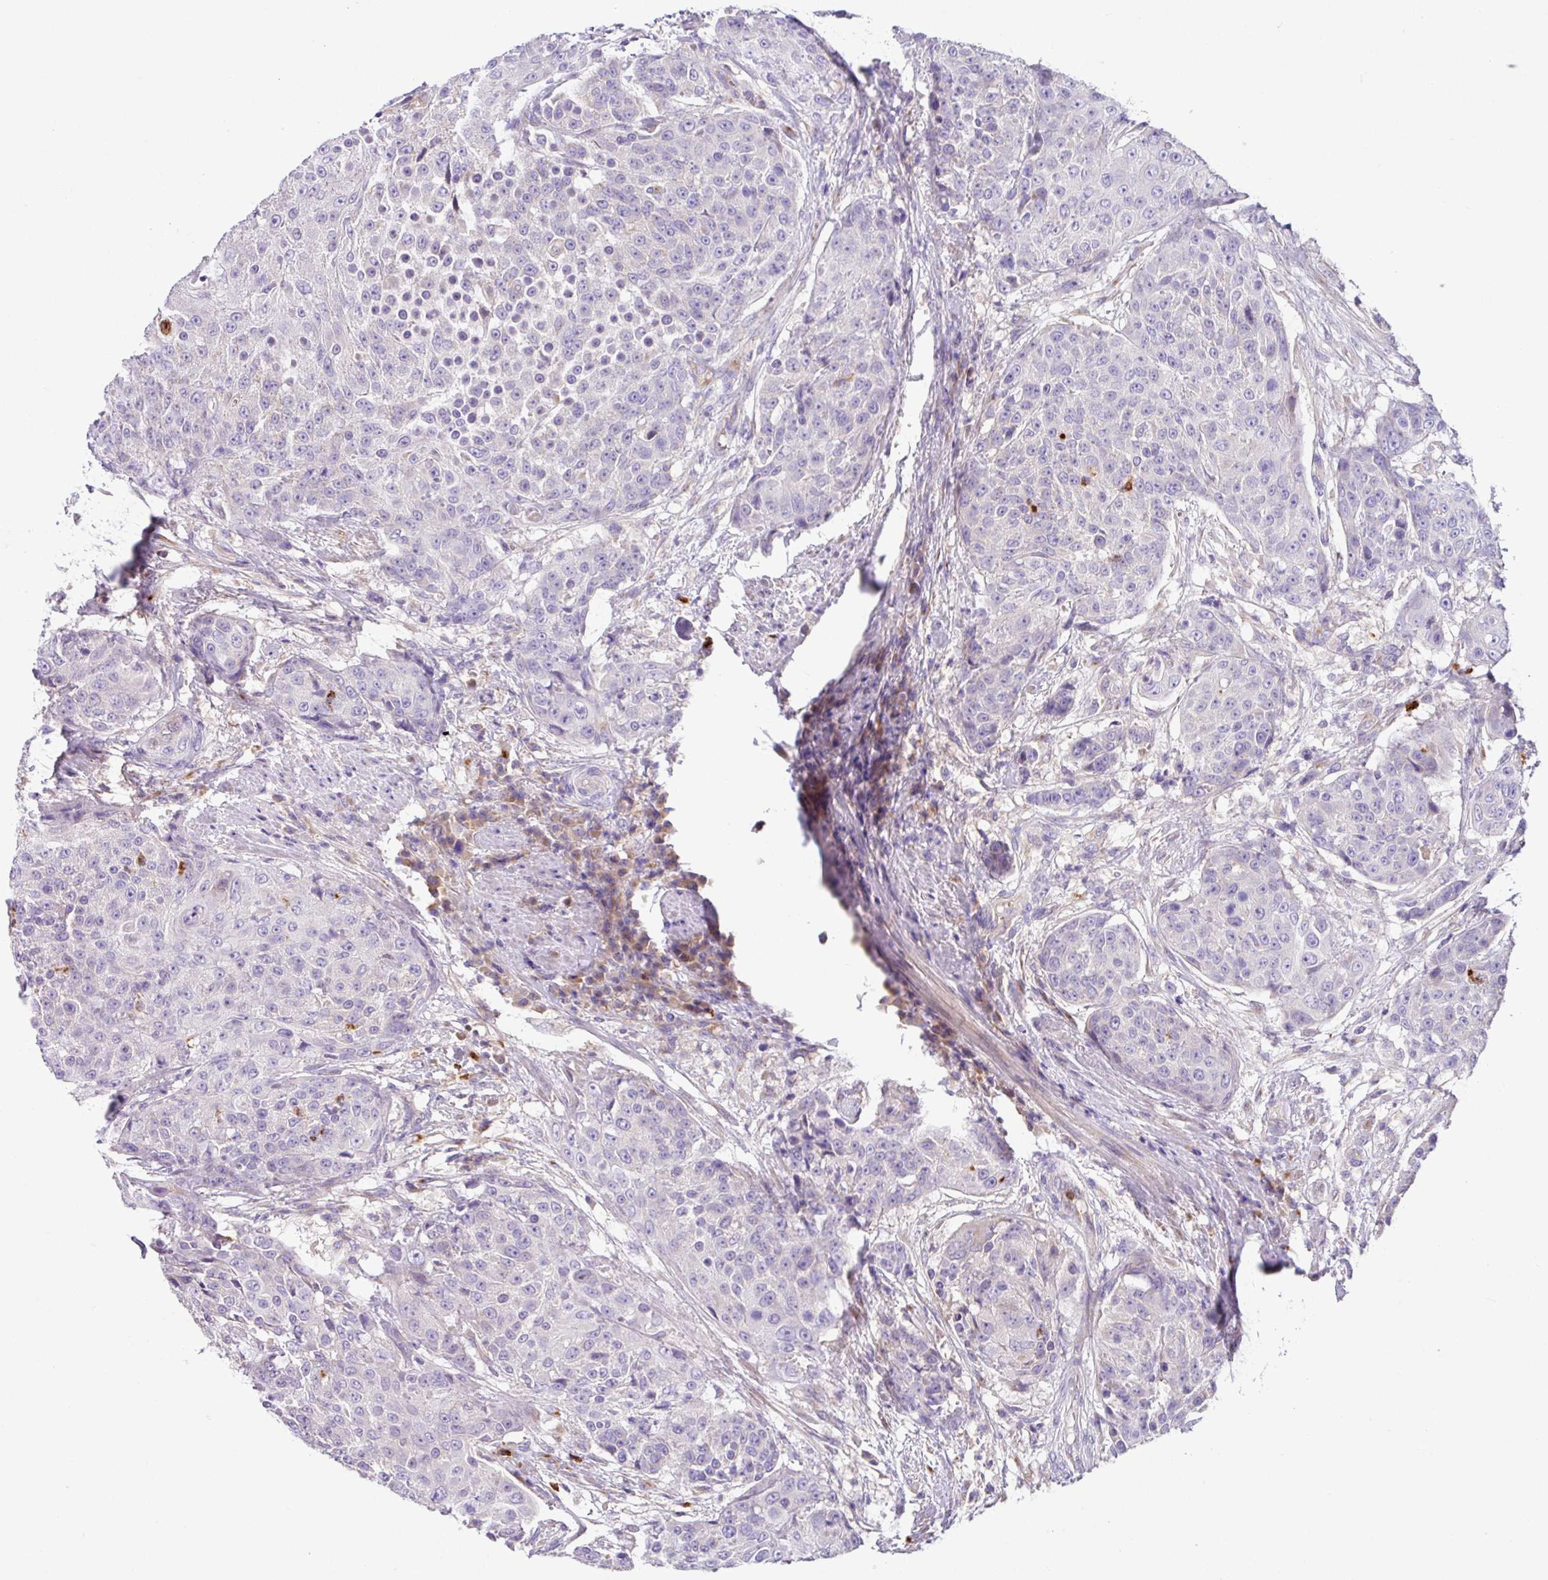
{"staining": {"intensity": "negative", "quantity": "none", "location": "none"}, "tissue": "urothelial cancer", "cell_type": "Tumor cells", "image_type": "cancer", "snomed": [{"axis": "morphology", "description": "Urothelial carcinoma, High grade"}, {"axis": "topography", "description": "Urinary bladder"}], "caption": "Protein analysis of urothelial carcinoma (high-grade) shows no significant expression in tumor cells. The staining is performed using DAB (3,3'-diaminobenzidine) brown chromogen with nuclei counter-stained in using hematoxylin.", "gene": "CRISP3", "patient": {"sex": "female", "age": 63}}